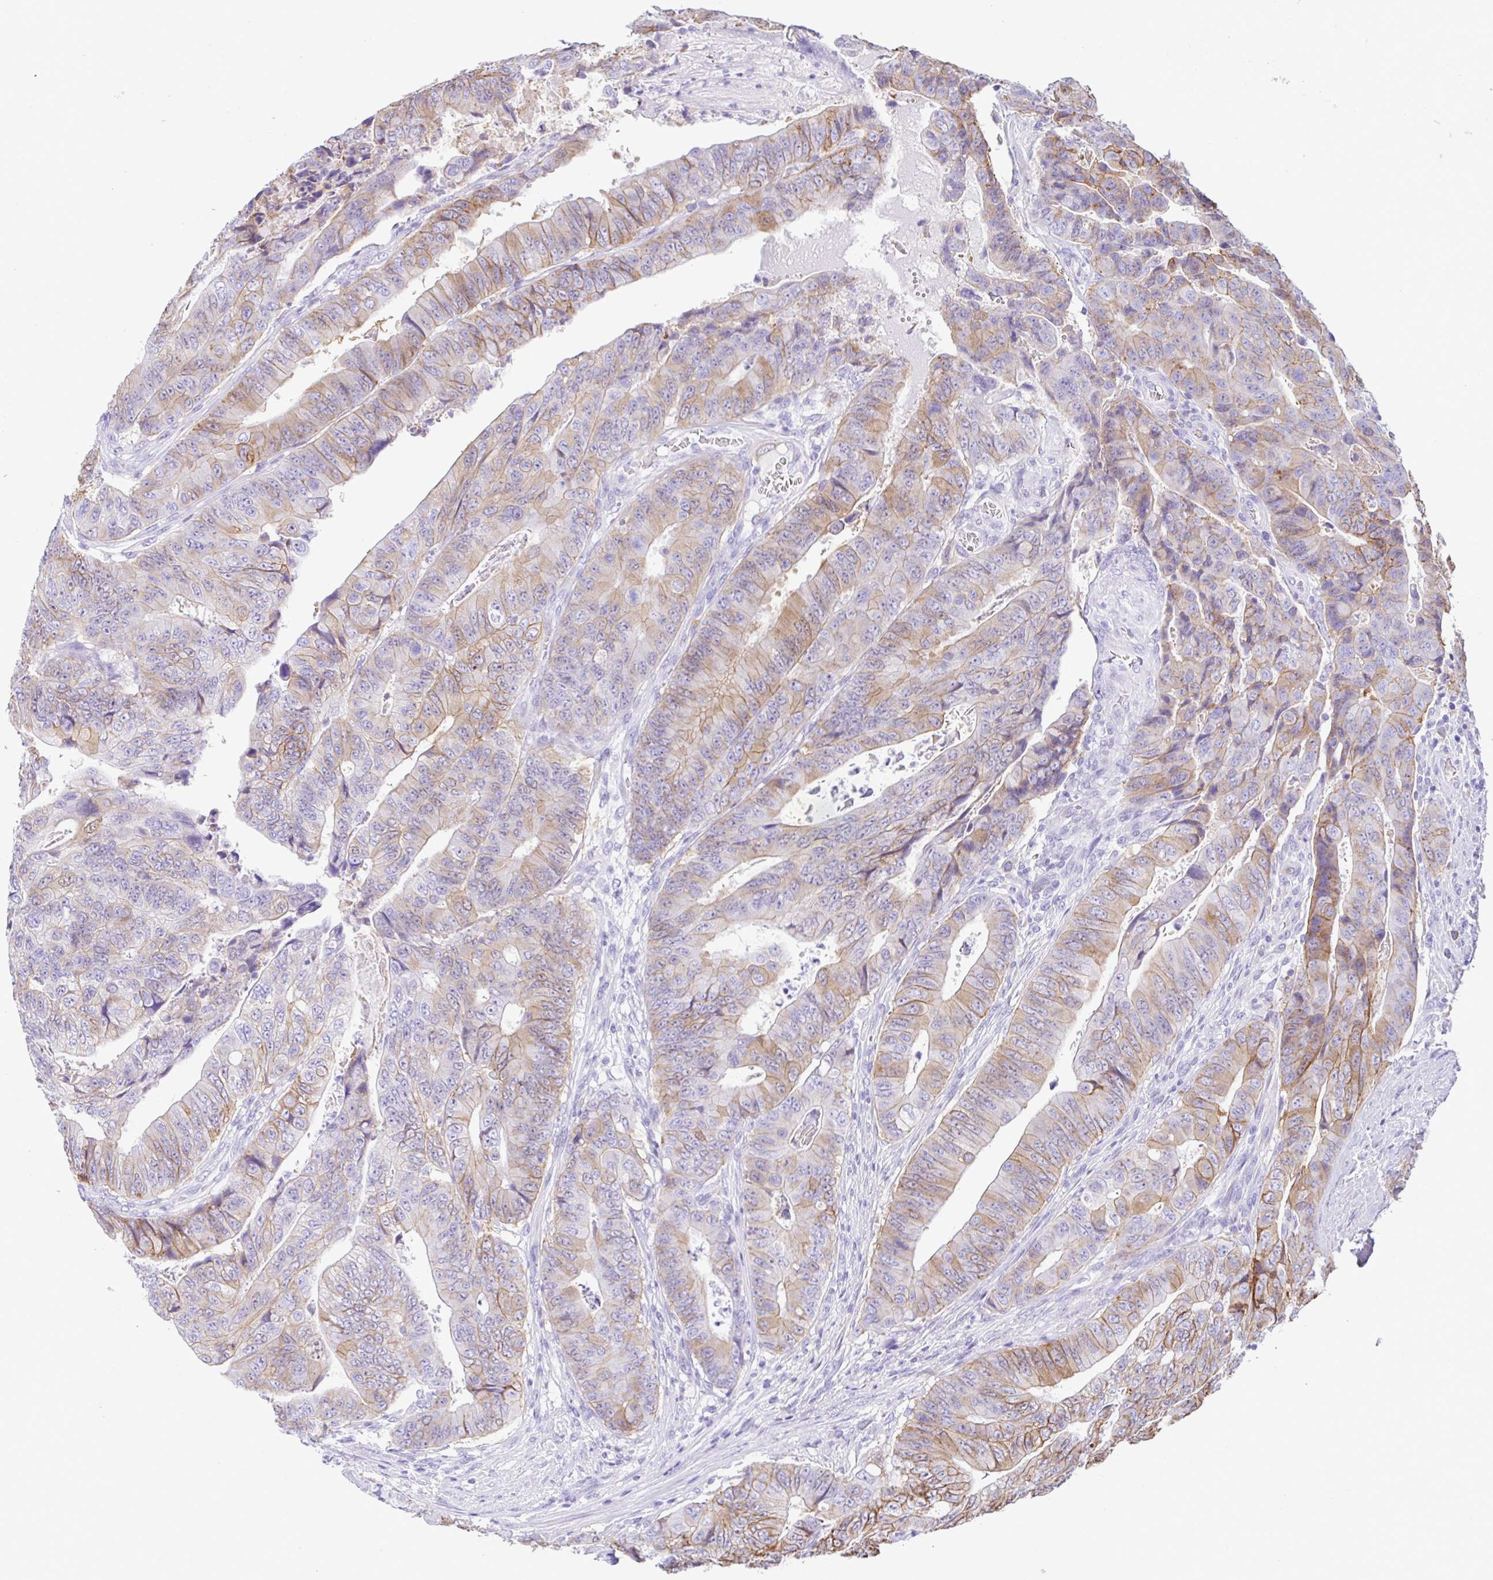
{"staining": {"intensity": "moderate", "quantity": "25%-75%", "location": "cytoplasmic/membranous"}, "tissue": "colorectal cancer", "cell_type": "Tumor cells", "image_type": "cancer", "snomed": [{"axis": "morphology", "description": "Adenocarcinoma, NOS"}, {"axis": "topography", "description": "Colon"}], "caption": "Tumor cells display moderate cytoplasmic/membranous expression in approximately 25%-75% of cells in colorectal adenocarcinoma.", "gene": "RRM2", "patient": {"sex": "female", "age": 48}}